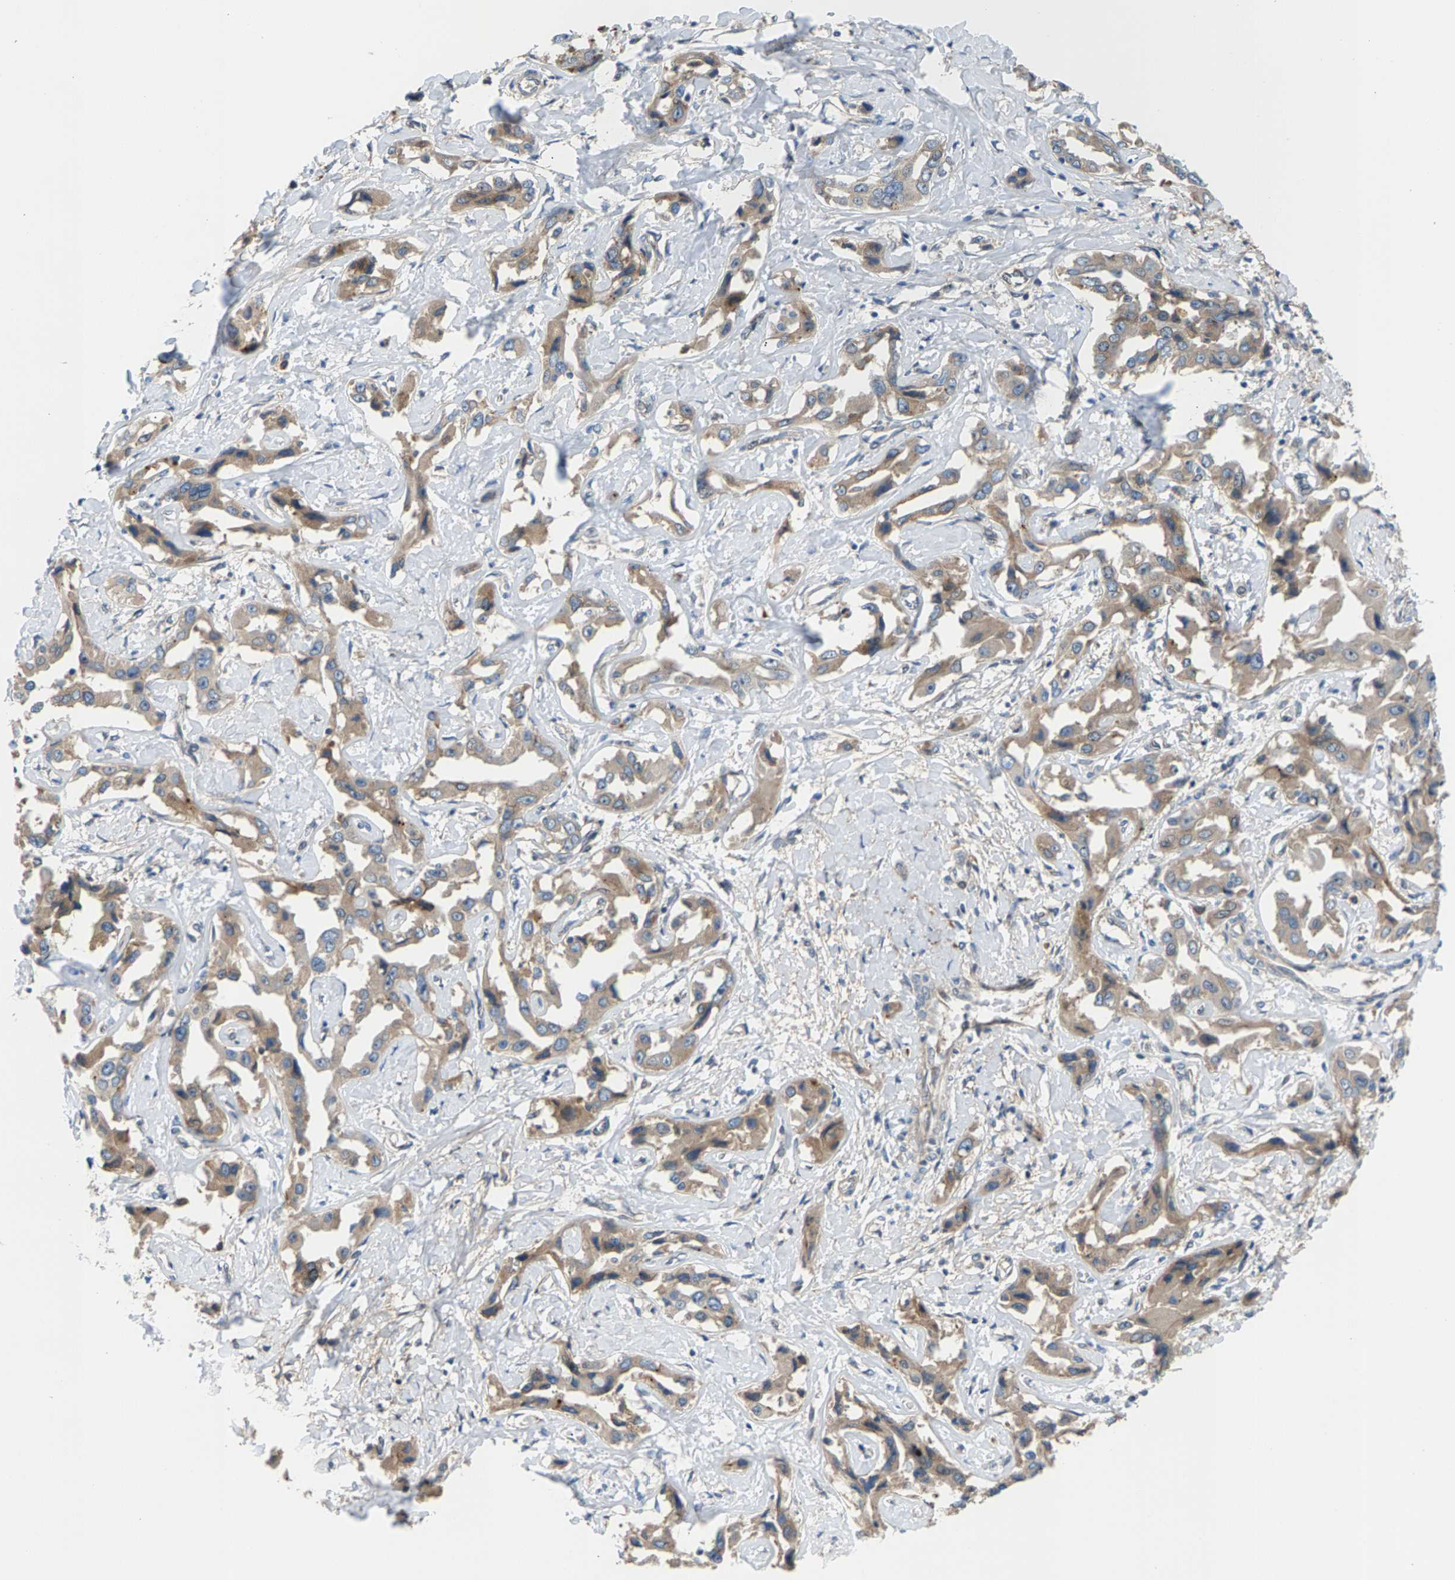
{"staining": {"intensity": "moderate", "quantity": ">75%", "location": "cytoplasmic/membranous"}, "tissue": "liver cancer", "cell_type": "Tumor cells", "image_type": "cancer", "snomed": [{"axis": "morphology", "description": "Cholangiocarcinoma"}, {"axis": "topography", "description": "Liver"}], "caption": "Cholangiocarcinoma (liver) tissue shows moderate cytoplasmic/membranous positivity in about >75% of tumor cells, visualized by immunohistochemistry.", "gene": "PDCL", "patient": {"sex": "male", "age": 59}}